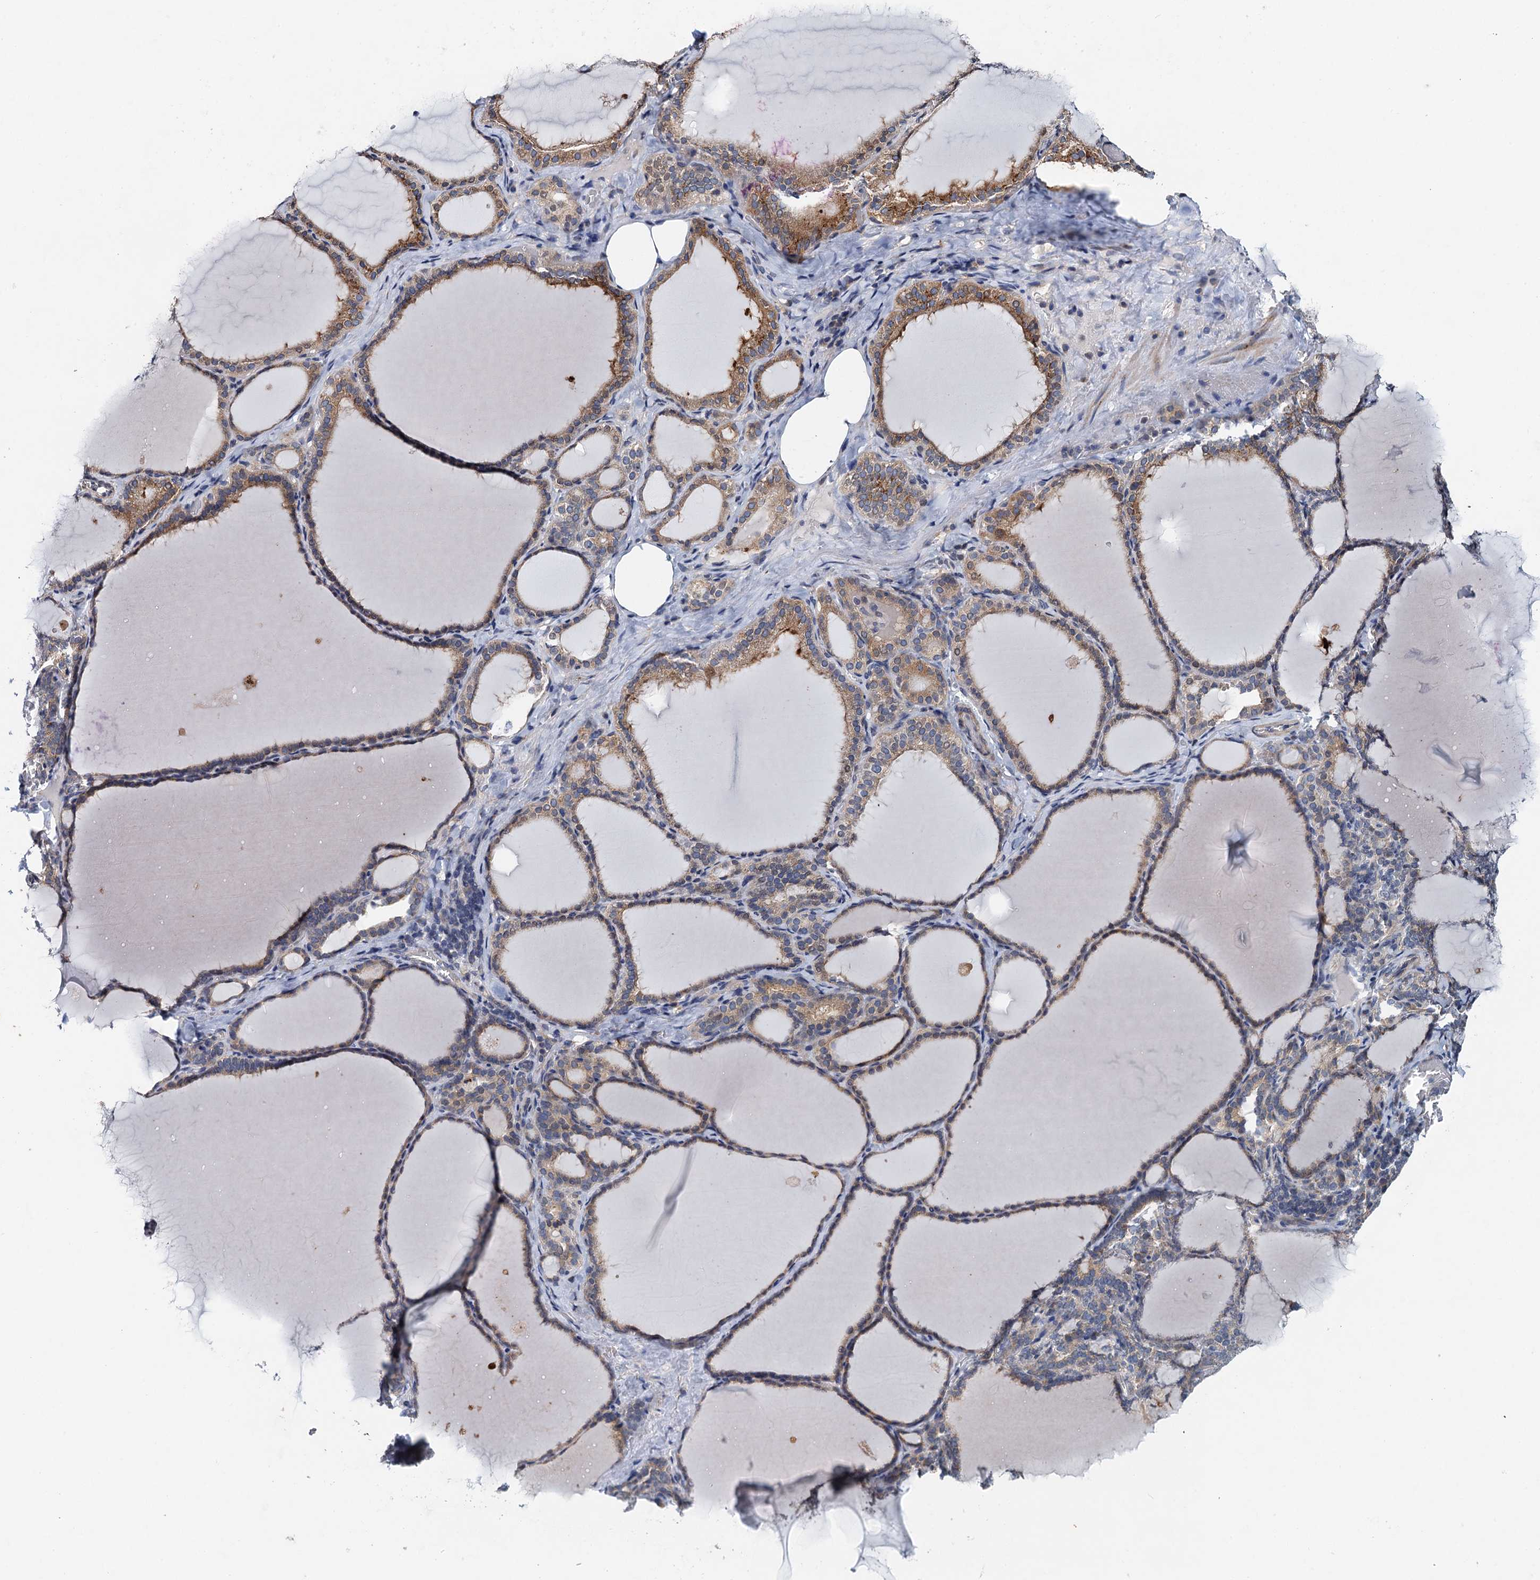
{"staining": {"intensity": "moderate", "quantity": ">75%", "location": "cytoplasmic/membranous"}, "tissue": "thyroid gland", "cell_type": "Glandular cells", "image_type": "normal", "snomed": [{"axis": "morphology", "description": "Normal tissue, NOS"}, {"axis": "topography", "description": "Thyroid gland"}], "caption": "Benign thyroid gland was stained to show a protein in brown. There is medium levels of moderate cytoplasmic/membranous expression in about >75% of glandular cells. Immunohistochemistry stains the protein of interest in brown and the nuclei are stained blue.", "gene": "NBEA", "patient": {"sex": "female", "age": 39}}